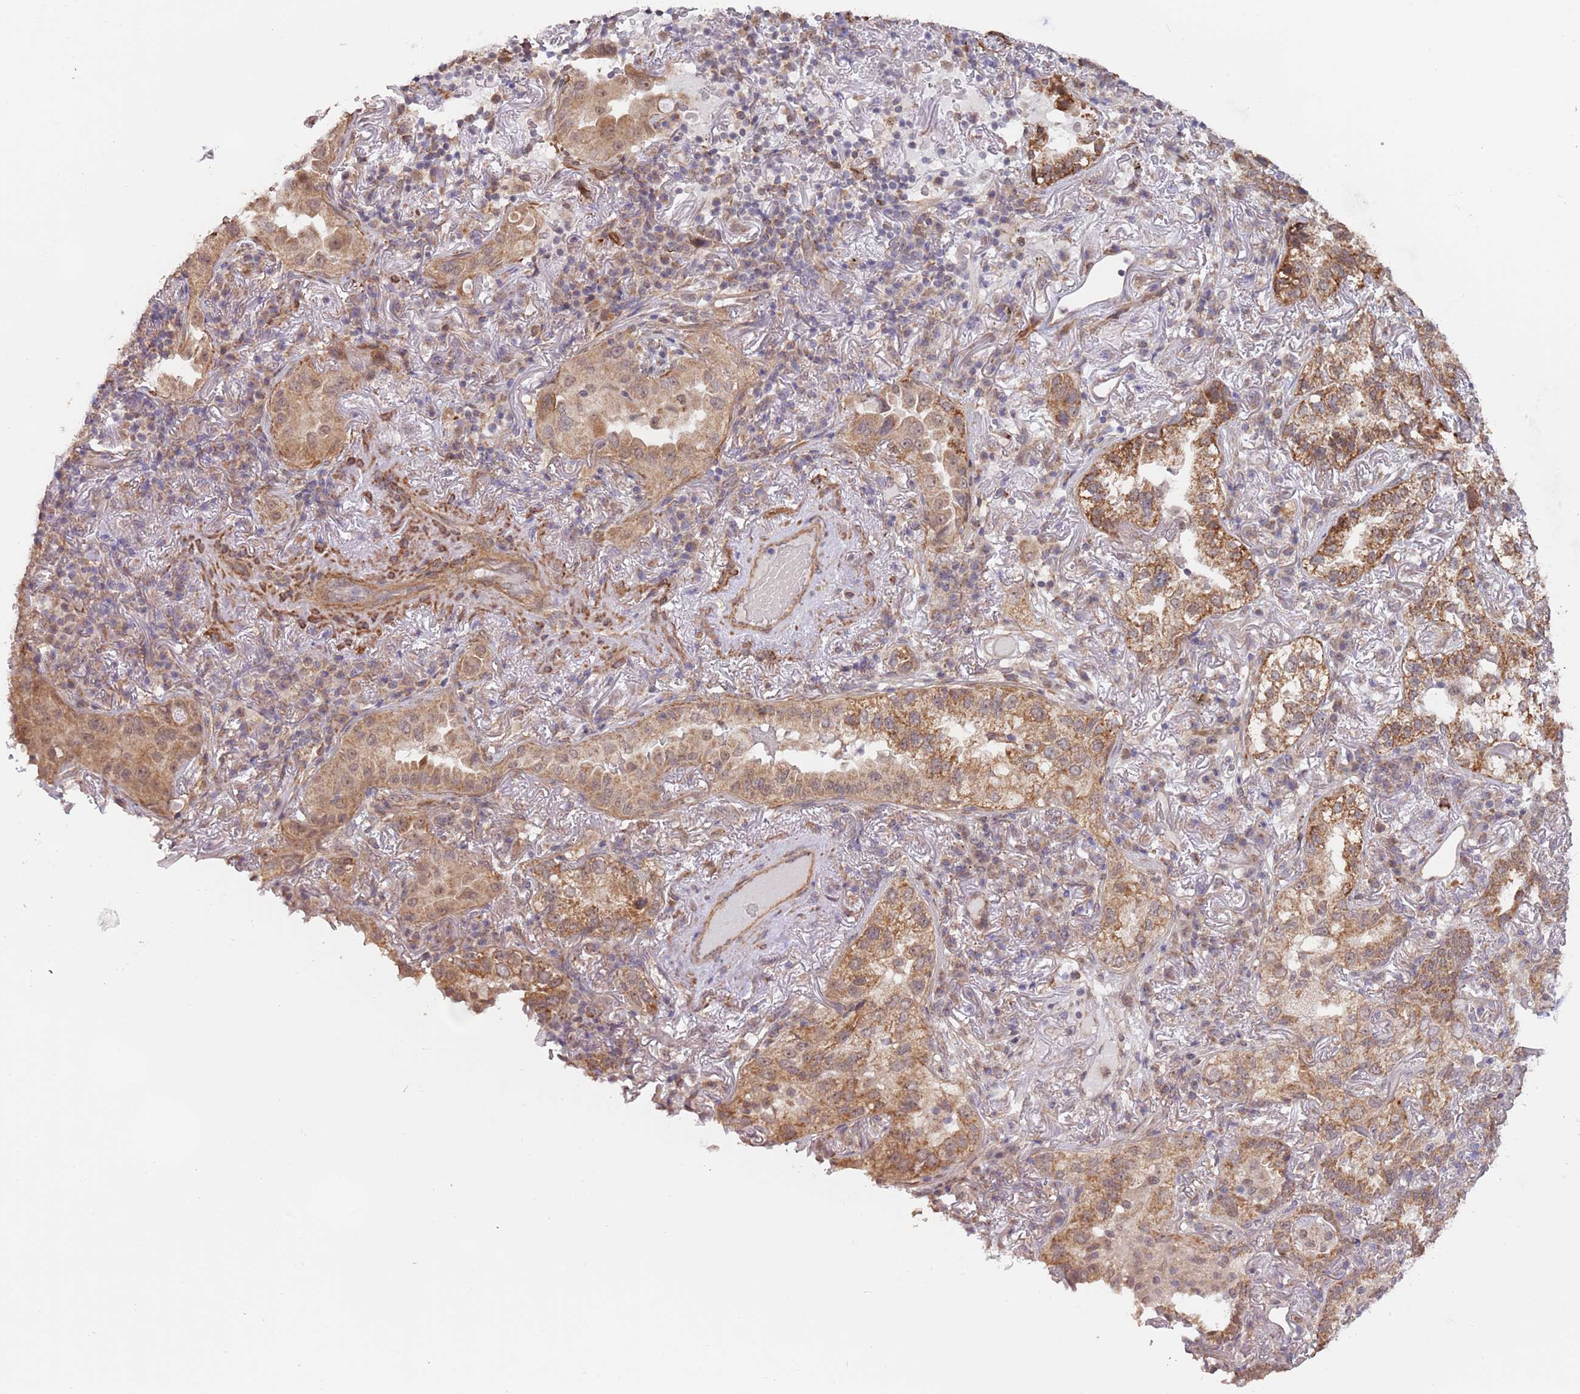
{"staining": {"intensity": "strong", "quantity": ">75%", "location": "cytoplasmic/membranous"}, "tissue": "lung cancer", "cell_type": "Tumor cells", "image_type": "cancer", "snomed": [{"axis": "morphology", "description": "Adenocarcinoma, NOS"}, {"axis": "topography", "description": "Lung"}], "caption": "DAB (3,3'-diaminobenzidine) immunohistochemical staining of lung cancer demonstrates strong cytoplasmic/membranous protein staining in about >75% of tumor cells.", "gene": "UQCC3", "patient": {"sex": "female", "age": 69}}